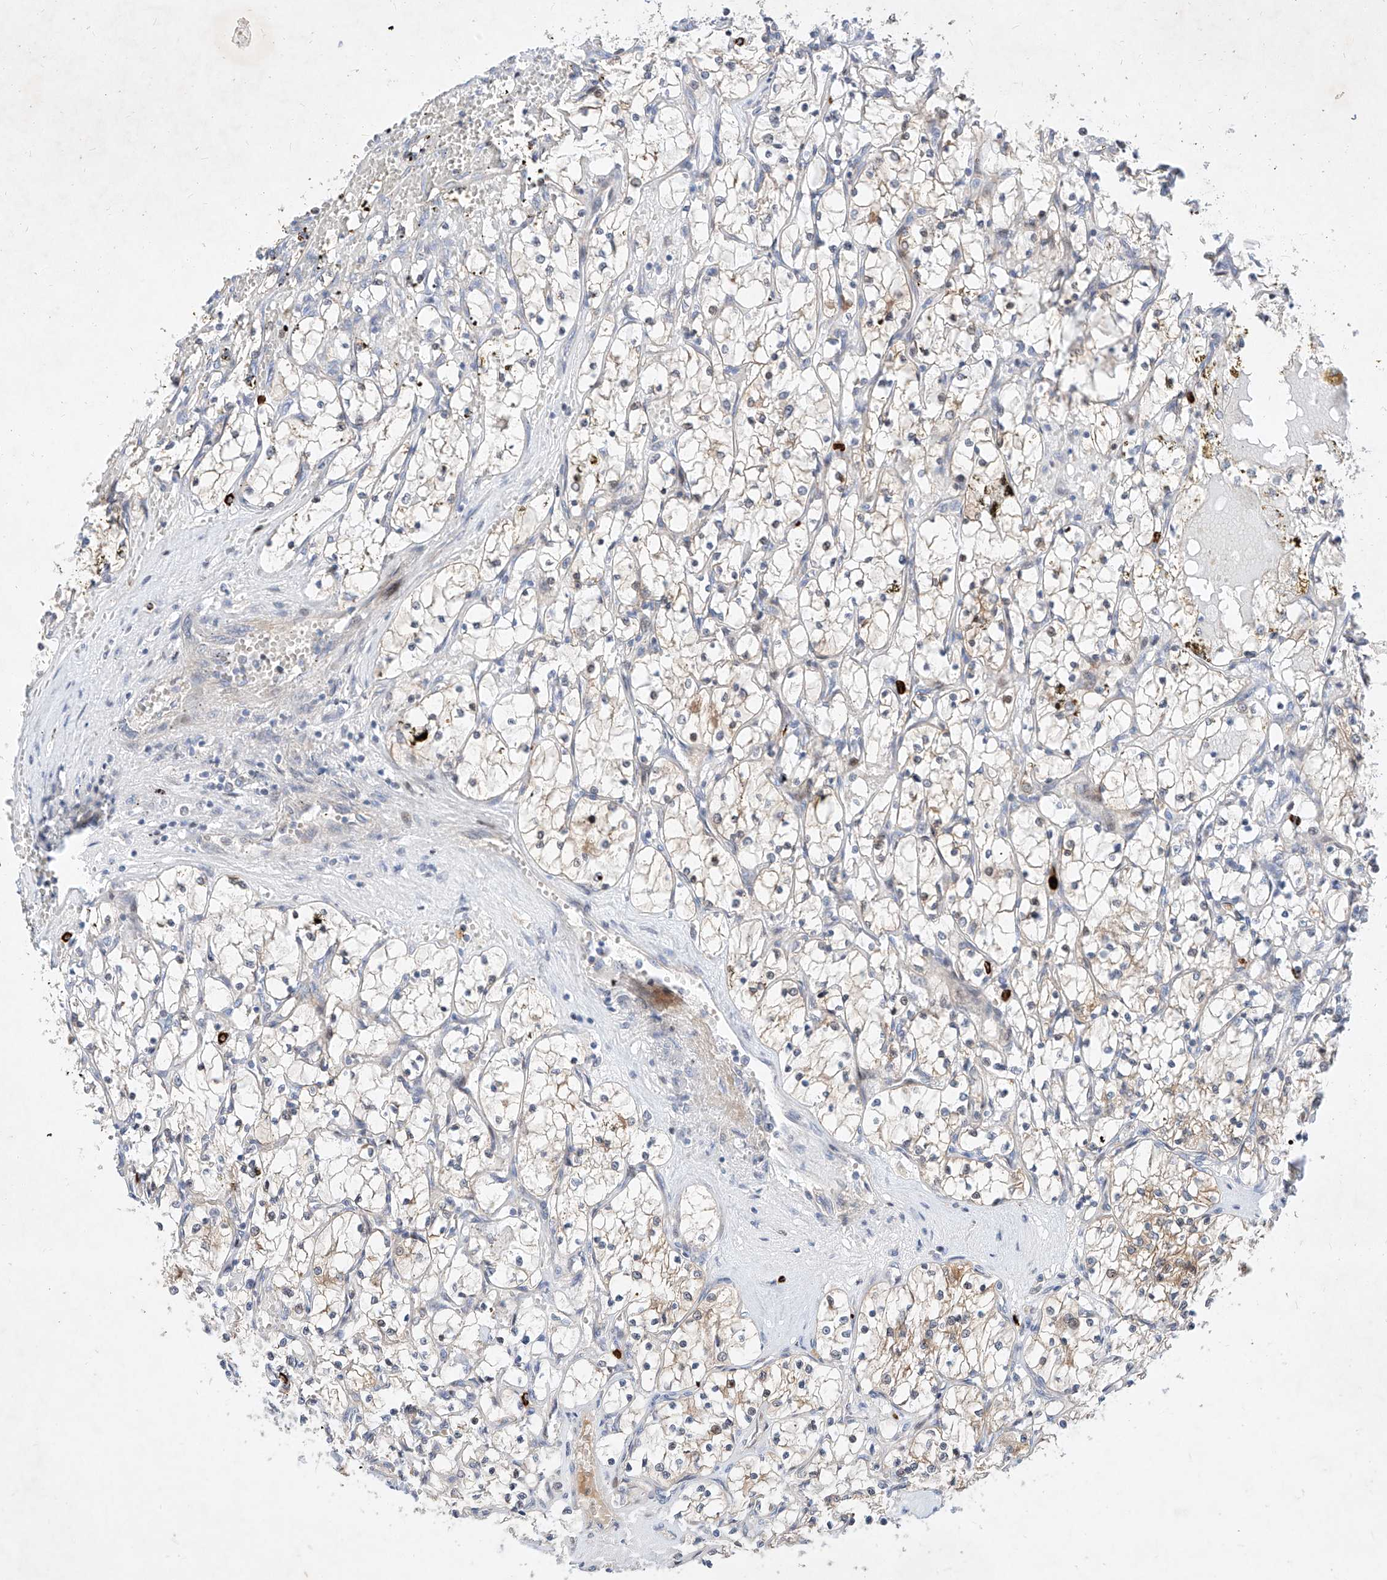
{"staining": {"intensity": "moderate", "quantity": "25%-75%", "location": "cytoplasmic/membranous"}, "tissue": "renal cancer", "cell_type": "Tumor cells", "image_type": "cancer", "snomed": [{"axis": "morphology", "description": "Adenocarcinoma, NOS"}, {"axis": "topography", "description": "Kidney"}], "caption": "Moderate cytoplasmic/membranous expression is present in about 25%-75% of tumor cells in renal adenocarcinoma.", "gene": "OSGEPL1", "patient": {"sex": "female", "age": 69}}